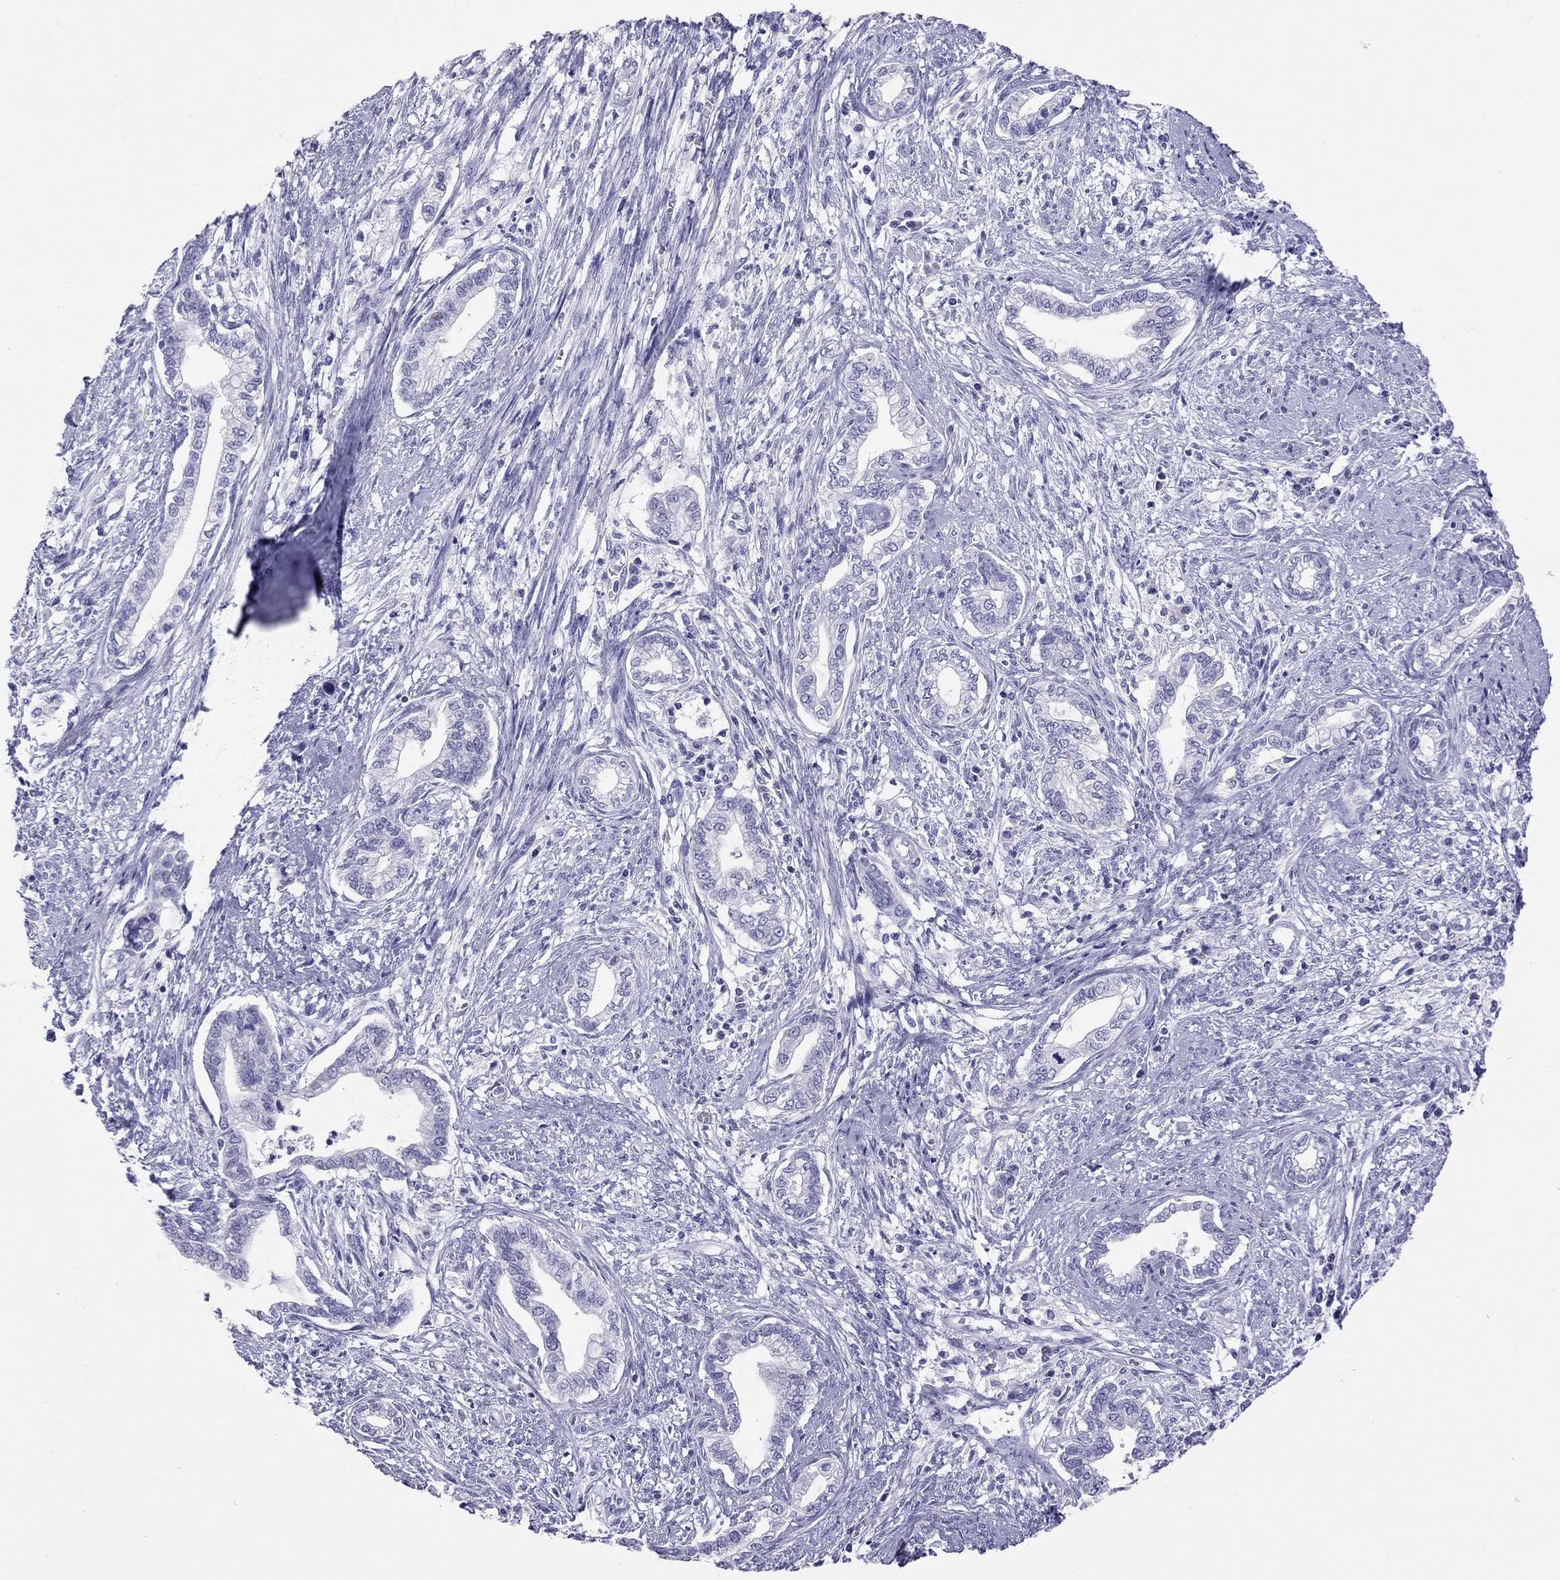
{"staining": {"intensity": "negative", "quantity": "none", "location": "none"}, "tissue": "cervical cancer", "cell_type": "Tumor cells", "image_type": "cancer", "snomed": [{"axis": "morphology", "description": "Adenocarcinoma, NOS"}, {"axis": "topography", "description": "Cervix"}], "caption": "High magnification brightfield microscopy of cervical cancer stained with DAB (brown) and counterstained with hematoxylin (blue): tumor cells show no significant expression.", "gene": "STAG3", "patient": {"sex": "female", "age": 62}}